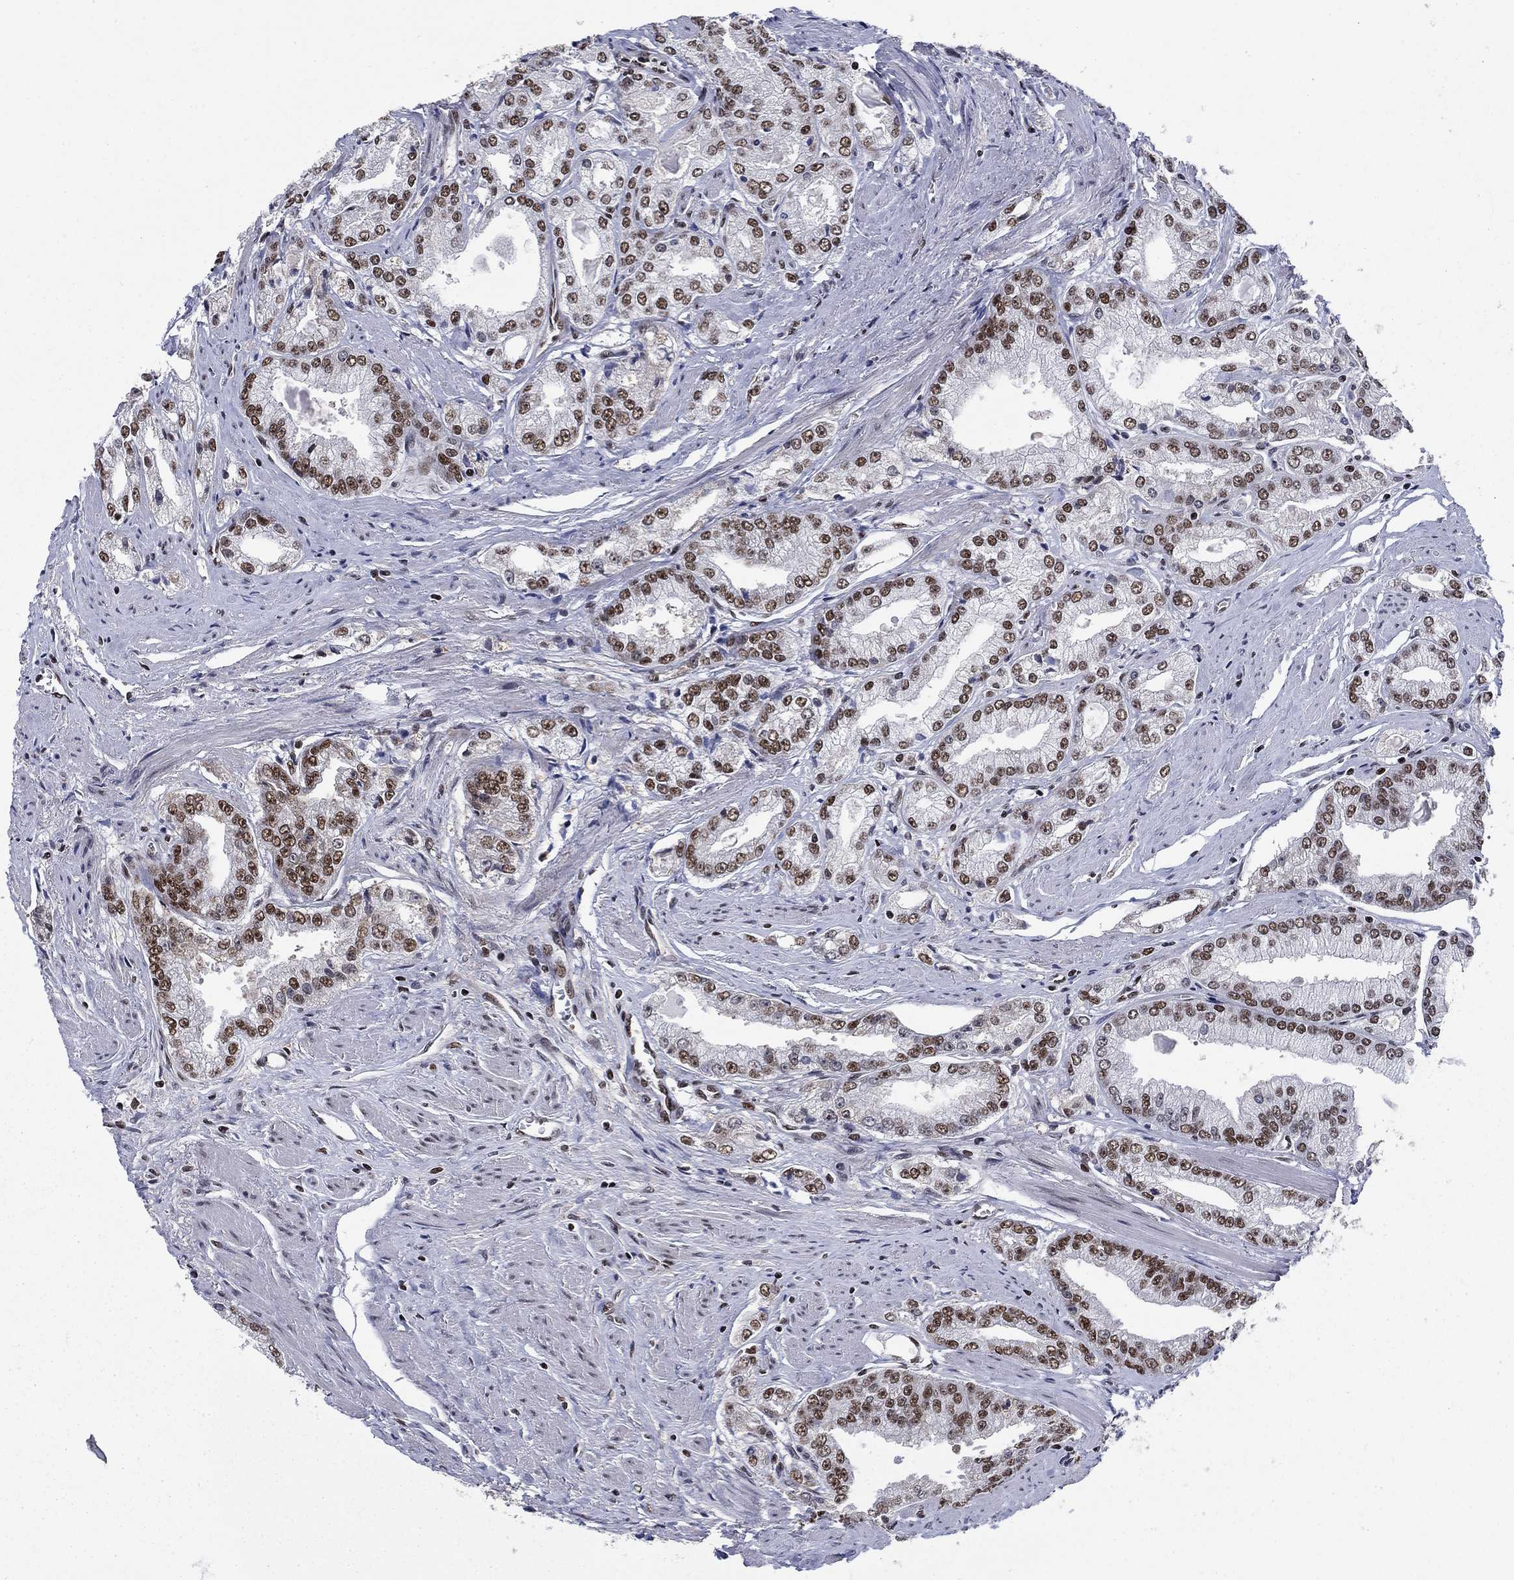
{"staining": {"intensity": "strong", "quantity": "25%-75%", "location": "nuclear"}, "tissue": "prostate cancer", "cell_type": "Tumor cells", "image_type": "cancer", "snomed": [{"axis": "morphology", "description": "Adenocarcinoma, NOS"}, {"axis": "morphology", "description": "Adenocarcinoma, High grade"}, {"axis": "topography", "description": "Prostate"}], "caption": "Prostate cancer tissue exhibits strong nuclear positivity in about 25%-75% of tumor cells", "gene": "RPRD1B", "patient": {"sex": "male", "age": 70}}